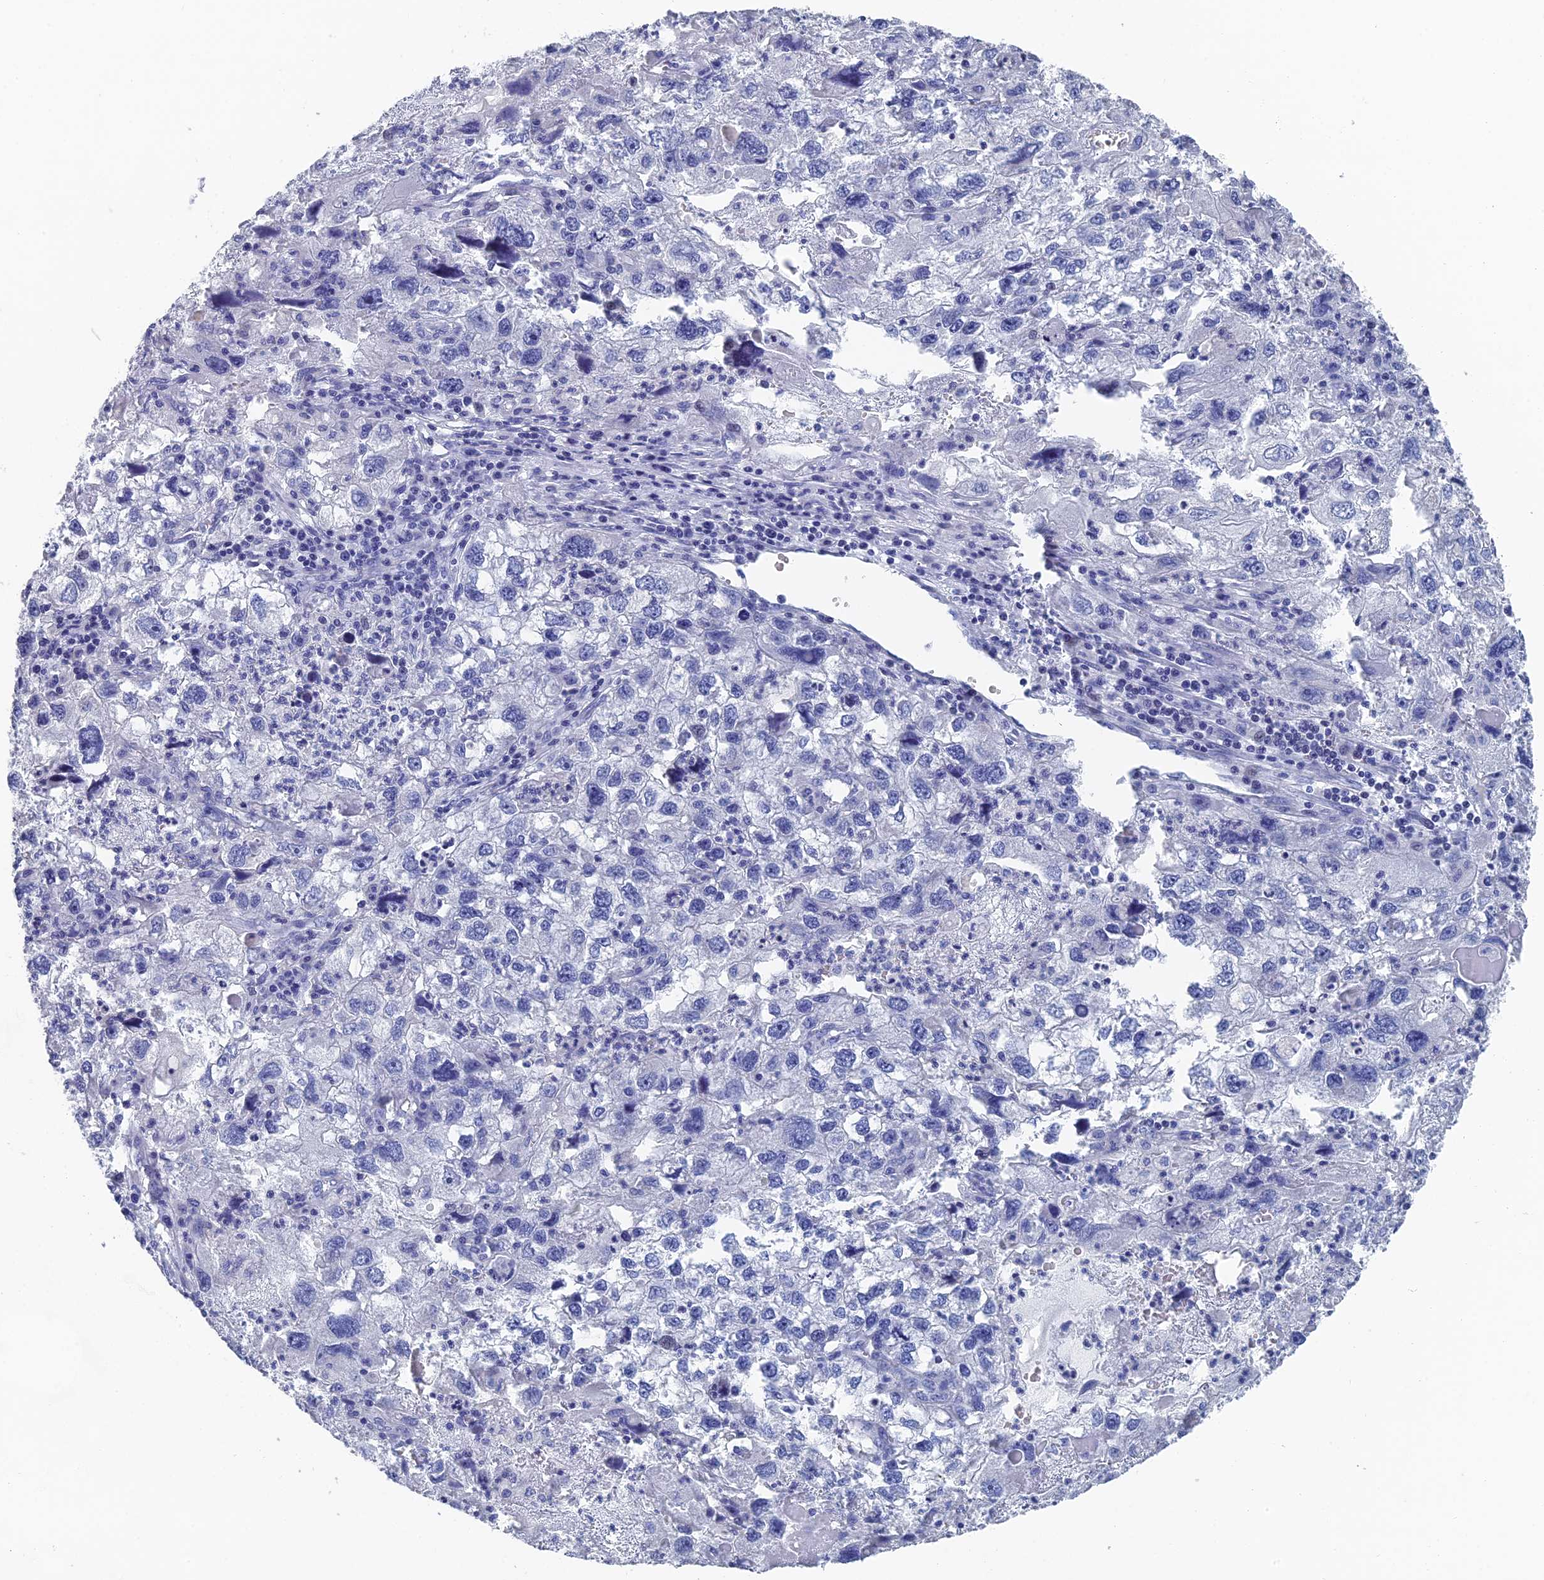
{"staining": {"intensity": "negative", "quantity": "none", "location": "none"}, "tissue": "endometrial cancer", "cell_type": "Tumor cells", "image_type": "cancer", "snomed": [{"axis": "morphology", "description": "Adenocarcinoma, NOS"}, {"axis": "topography", "description": "Endometrium"}], "caption": "High power microscopy photomicrograph of an immunohistochemistry (IHC) micrograph of endometrial adenocarcinoma, revealing no significant staining in tumor cells. (Immunohistochemistry, brightfield microscopy, high magnification).", "gene": "GFAP", "patient": {"sex": "female", "age": 49}}